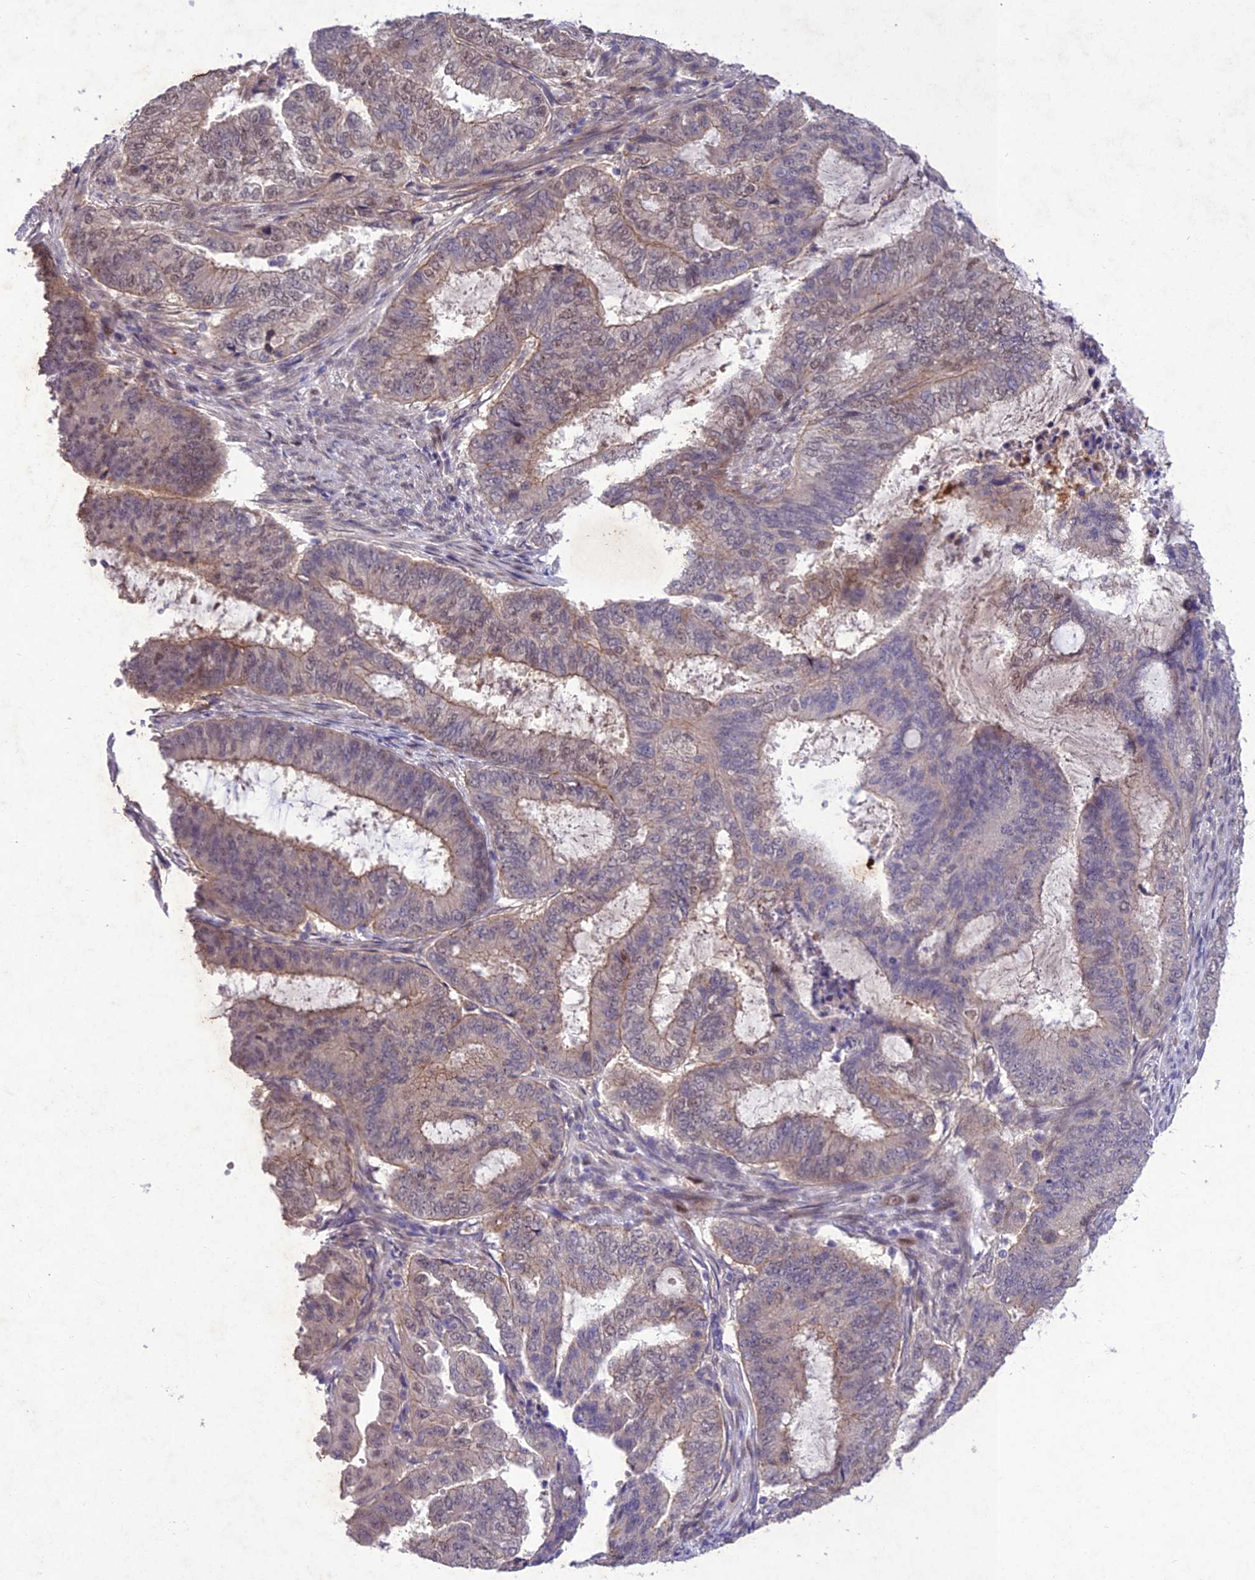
{"staining": {"intensity": "weak", "quantity": "25%-75%", "location": "cytoplasmic/membranous"}, "tissue": "endometrial cancer", "cell_type": "Tumor cells", "image_type": "cancer", "snomed": [{"axis": "morphology", "description": "Adenocarcinoma, NOS"}, {"axis": "topography", "description": "Endometrium"}], "caption": "High-magnification brightfield microscopy of endometrial cancer (adenocarcinoma) stained with DAB (brown) and counterstained with hematoxylin (blue). tumor cells exhibit weak cytoplasmic/membranous positivity is appreciated in about25%-75% of cells.", "gene": "ANKRD52", "patient": {"sex": "female", "age": 51}}